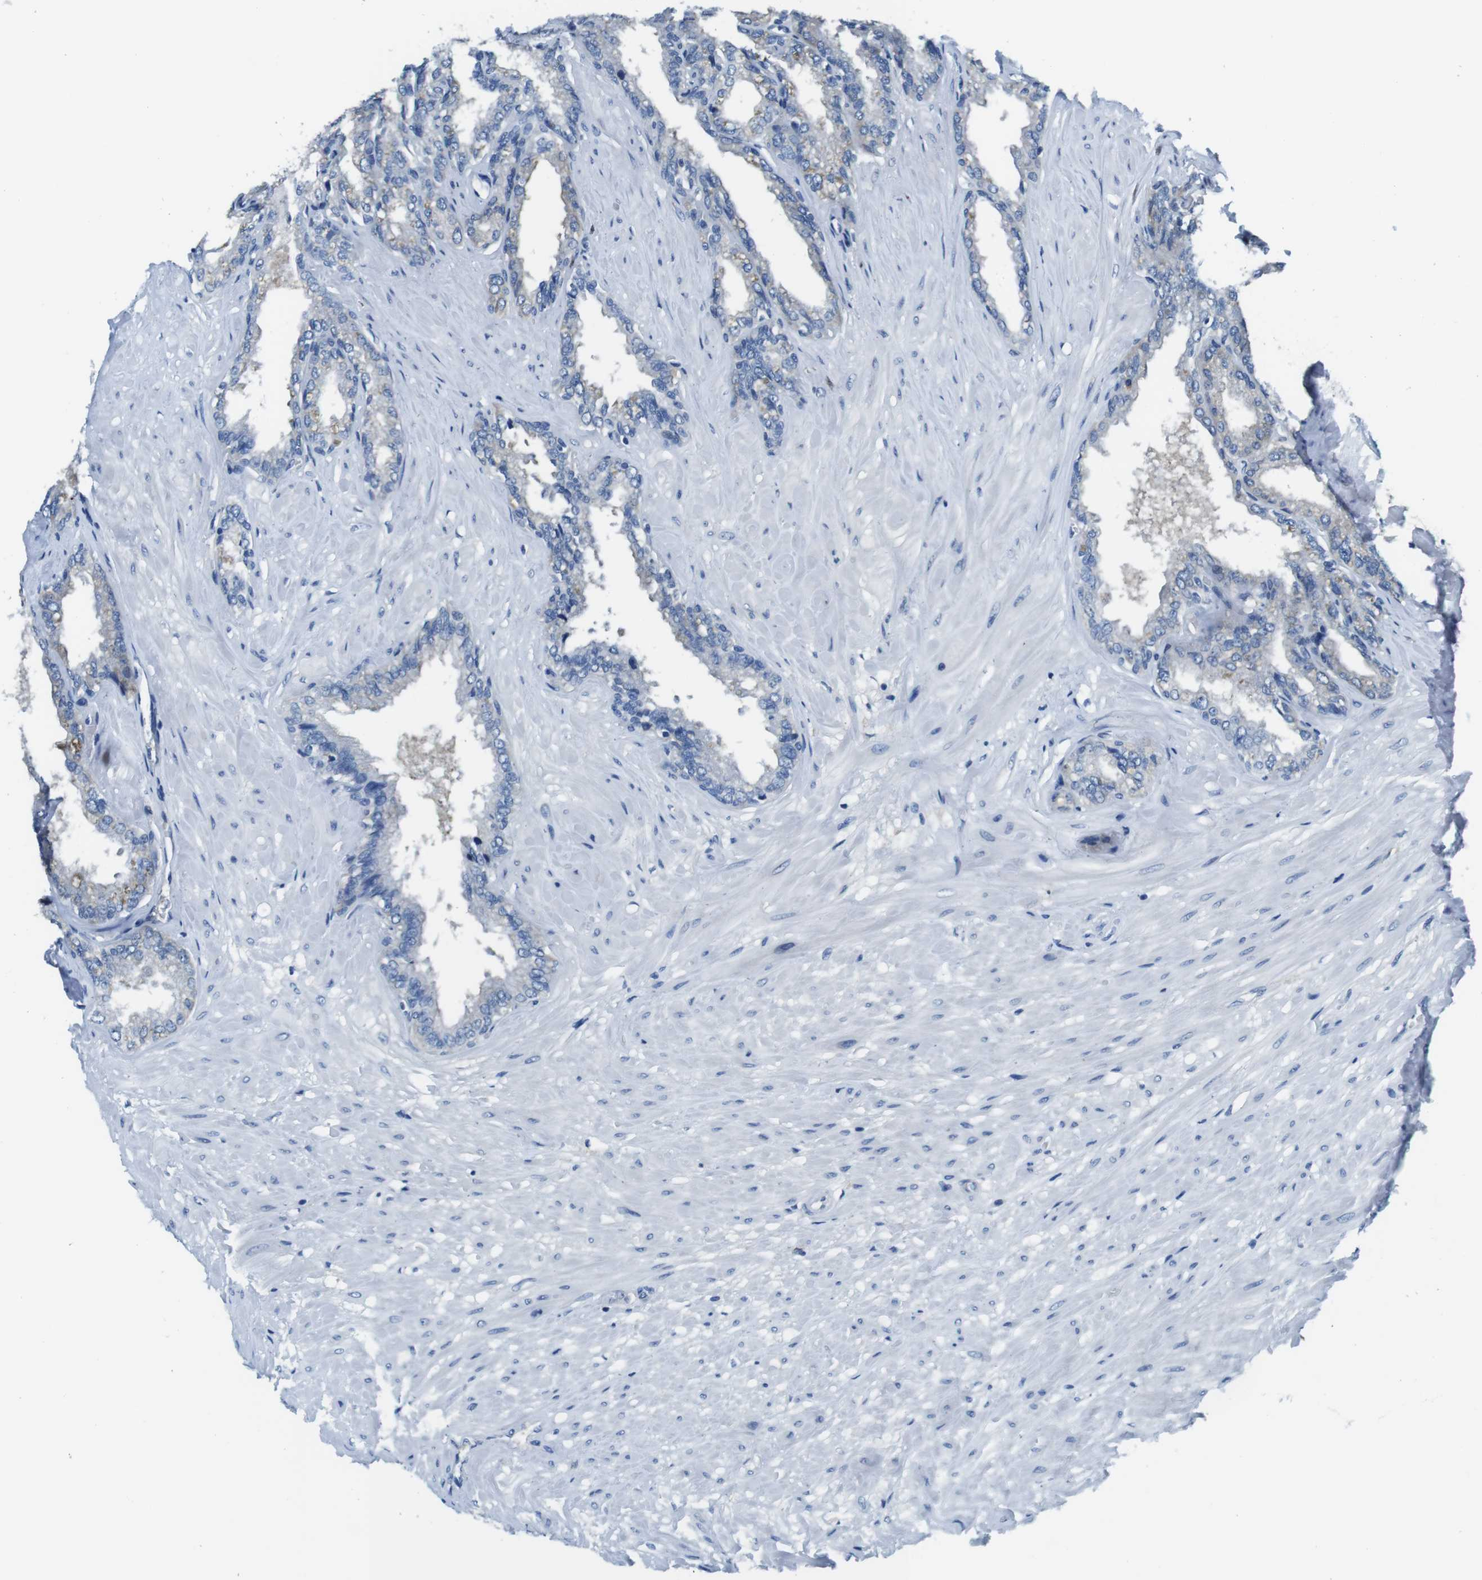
{"staining": {"intensity": "moderate", "quantity": "25%-75%", "location": "cytoplasmic/membranous"}, "tissue": "seminal vesicle", "cell_type": "Glandular cells", "image_type": "normal", "snomed": [{"axis": "morphology", "description": "Normal tissue, NOS"}, {"axis": "topography", "description": "Seminal veicle"}], "caption": "This is a micrograph of immunohistochemistry (IHC) staining of normal seminal vesicle, which shows moderate staining in the cytoplasmic/membranous of glandular cells.", "gene": "EIF2B5", "patient": {"sex": "male", "age": 46}}